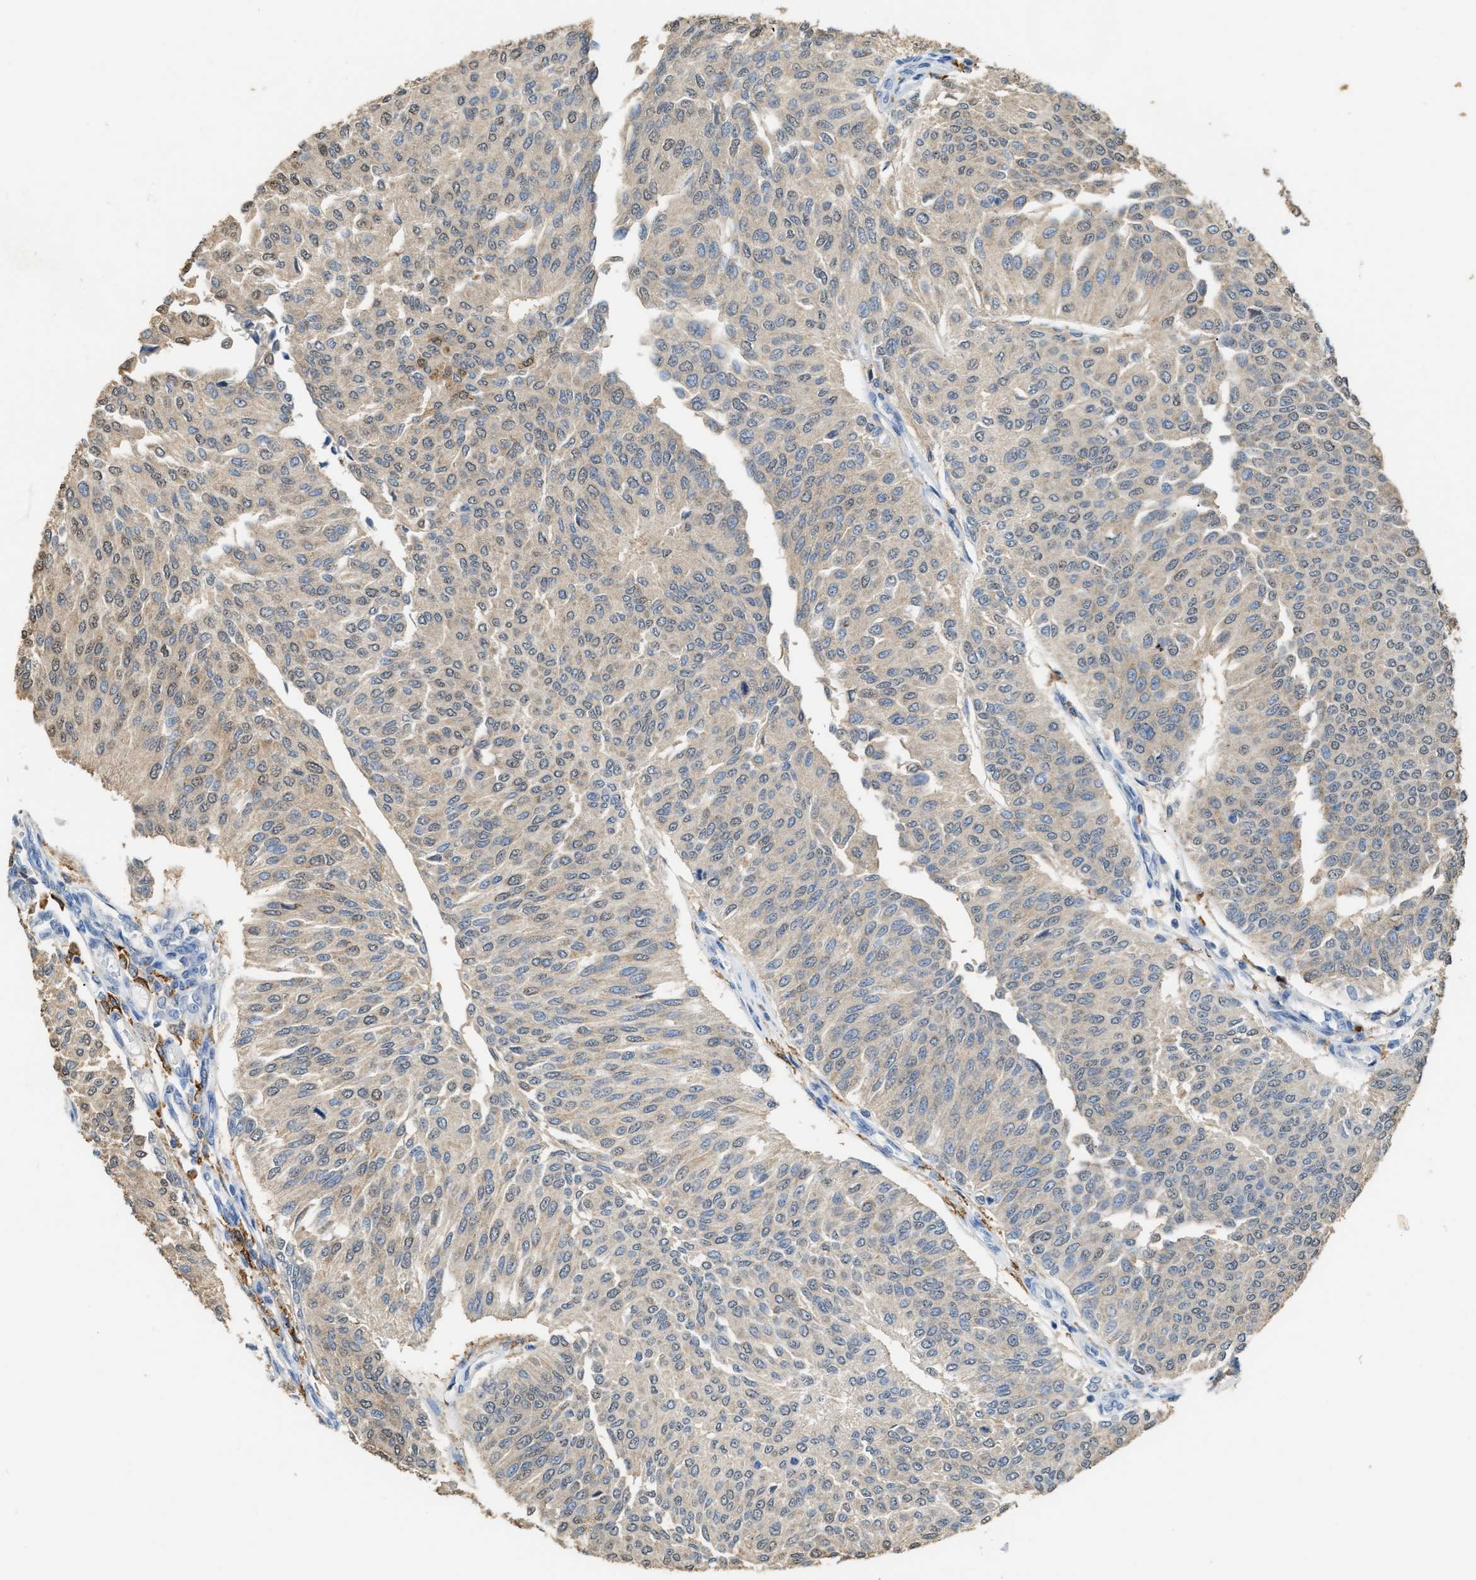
{"staining": {"intensity": "weak", "quantity": "25%-75%", "location": "cytoplasmic/membranous"}, "tissue": "urothelial cancer", "cell_type": "Tumor cells", "image_type": "cancer", "snomed": [{"axis": "morphology", "description": "Urothelial carcinoma, Low grade"}, {"axis": "topography", "description": "Urinary bladder"}], "caption": "This is a histology image of immunohistochemistry (IHC) staining of low-grade urothelial carcinoma, which shows weak staining in the cytoplasmic/membranous of tumor cells.", "gene": "GCN1", "patient": {"sex": "female", "age": 79}}